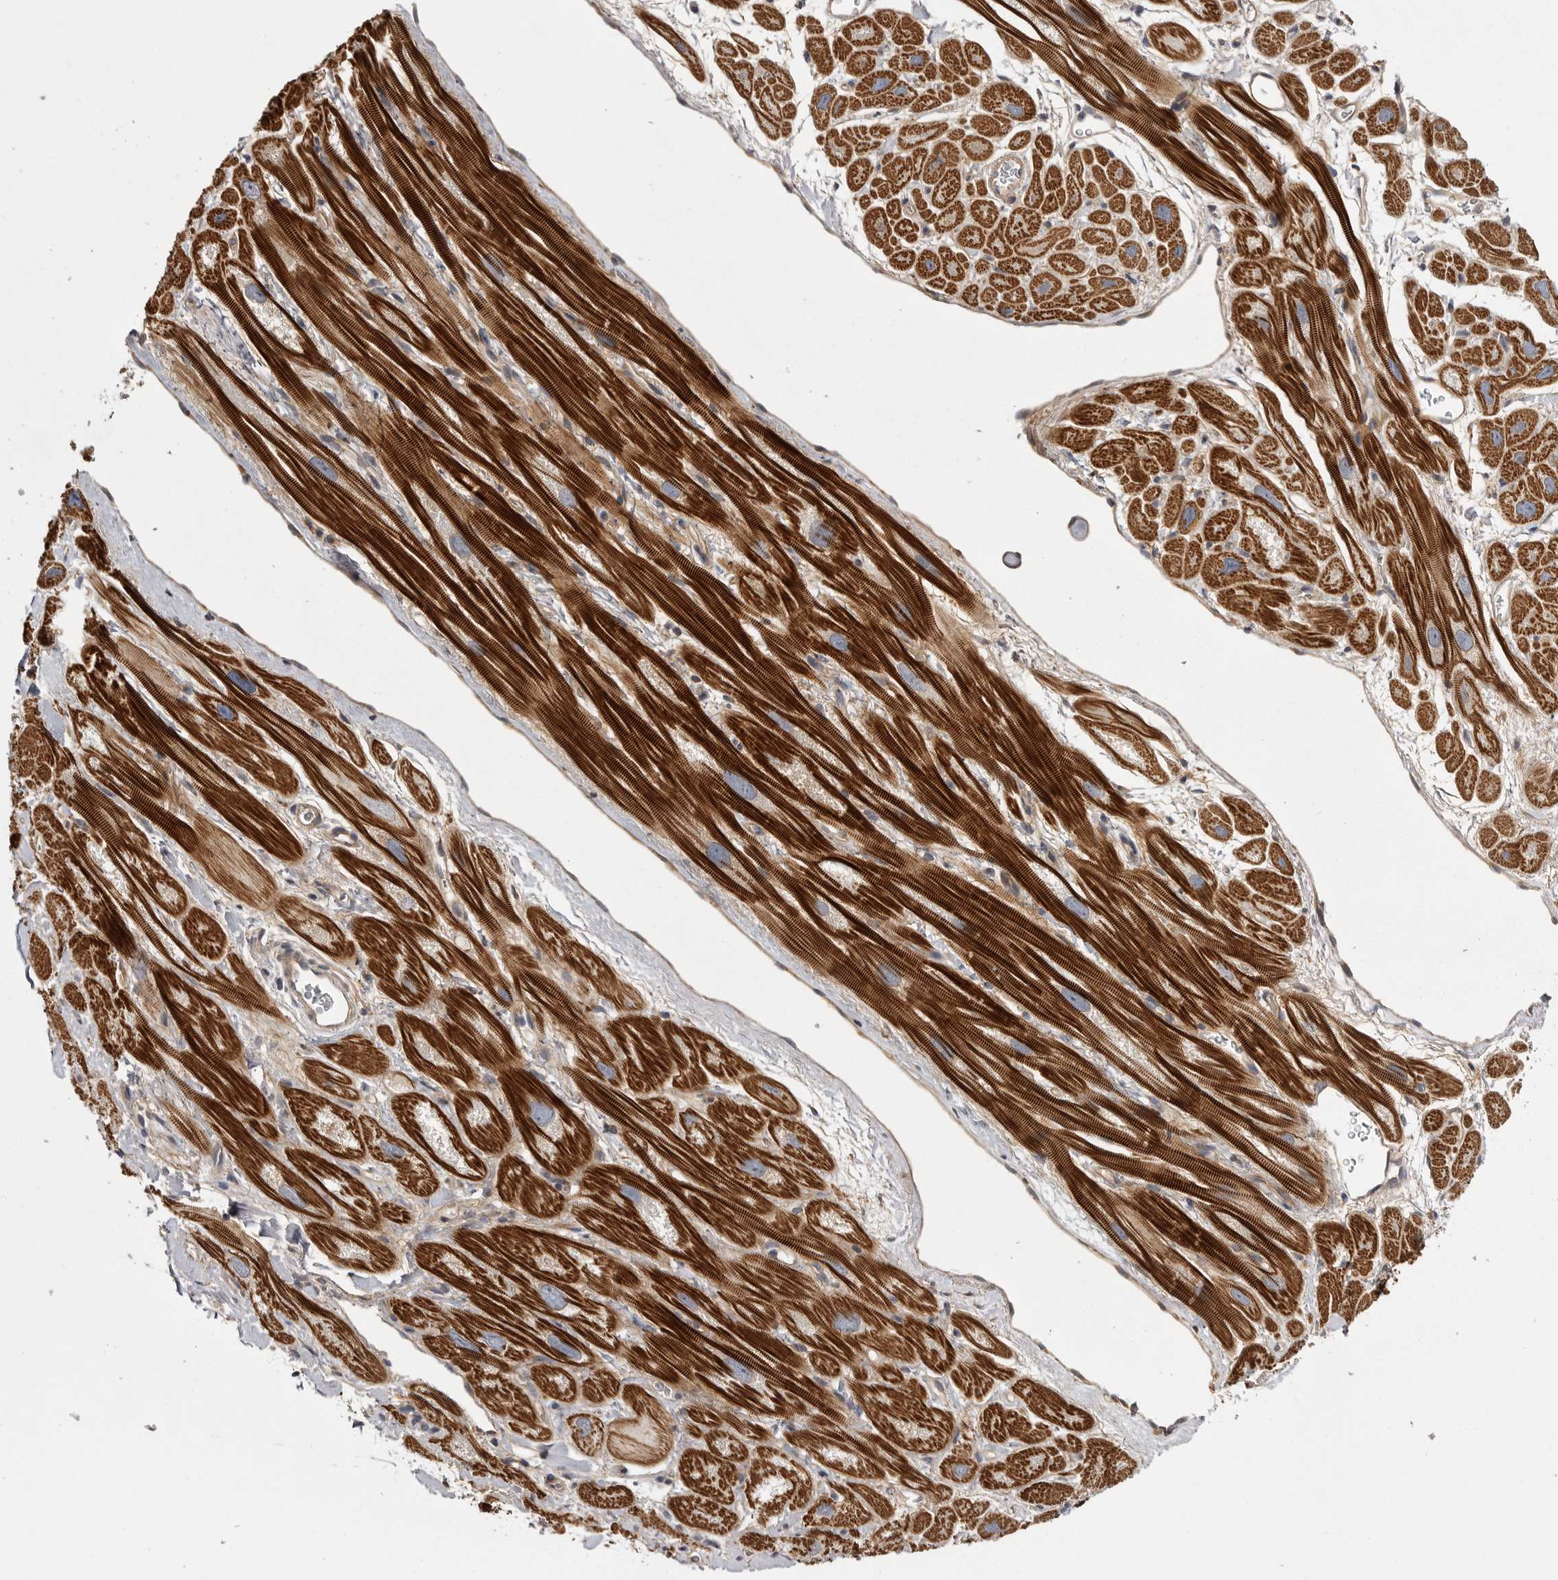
{"staining": {"intensity": "strong", "quantity": ">75%", "location": "cytoplasmic/membranous"}, "tissue": "heart muscle", "cell_type": "Cardiomyocytes", "image_type": "normal", "snomed": [{"axis": "morphology", "description": "Normal tissue, NOS"}, {"axis": "topography", "description": "Heart"}], "caption": "Protein staining shows strong cytoplasmic/membranous positivity in about >75% of cardiomyocytes in benign heart muscle.", "gene": "OSBPL9", "patient": {"sex": "male", "age": 49}}